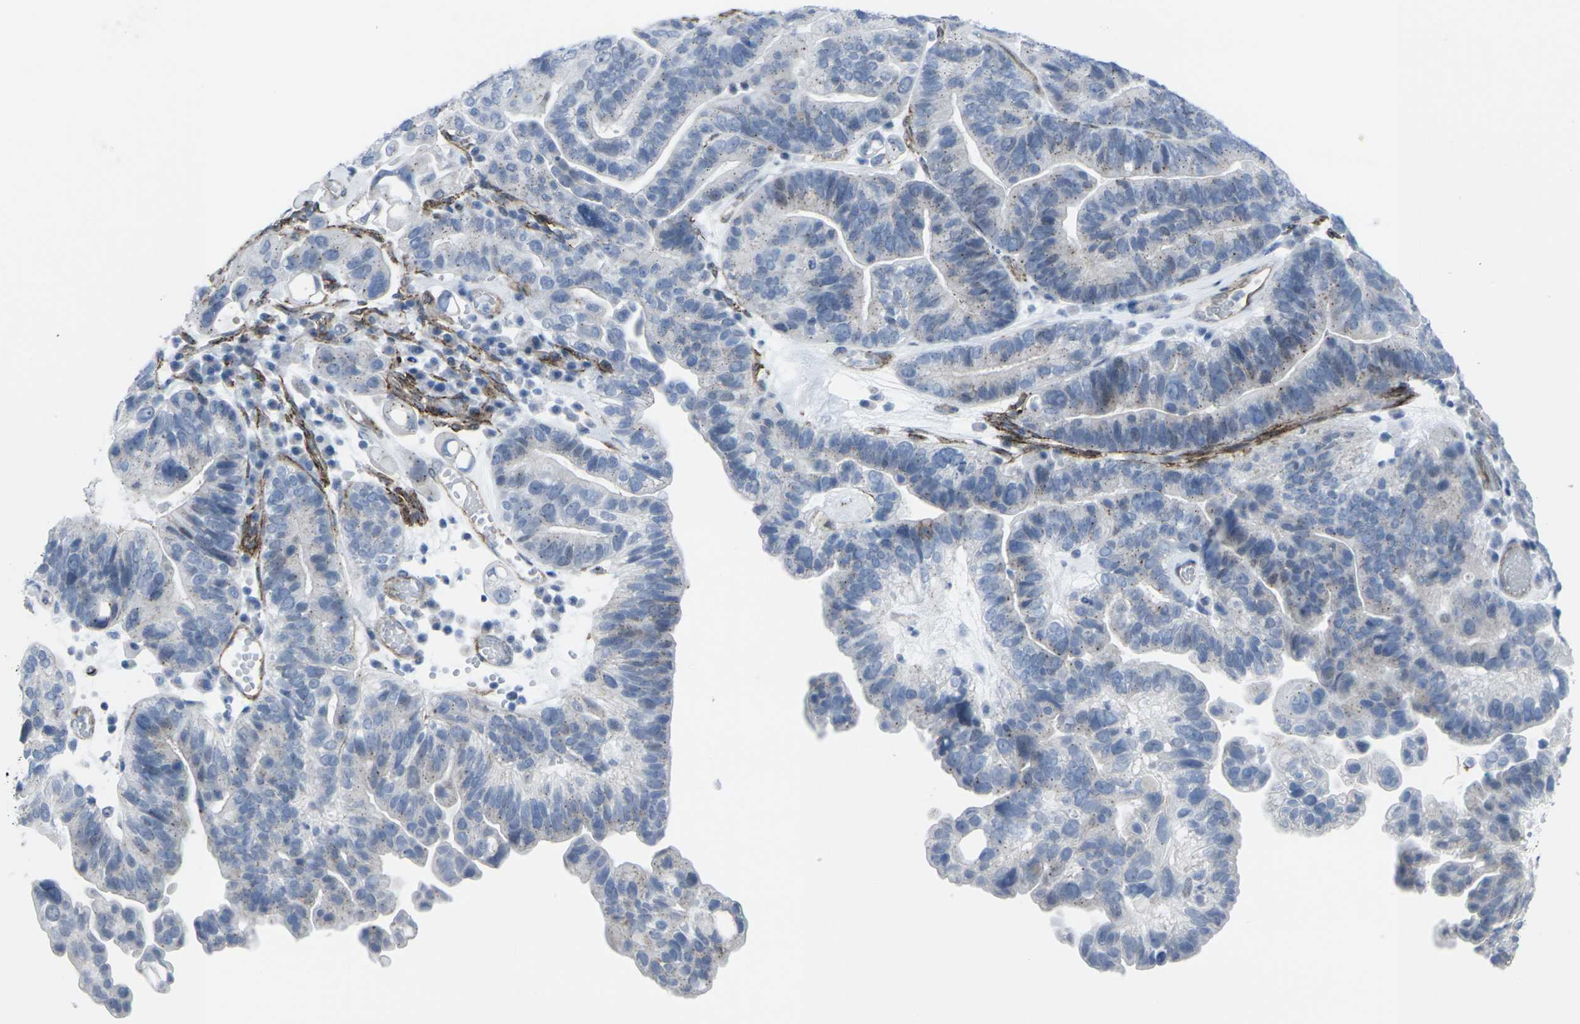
{"staining": {"intensity": "negative", "quantity": "none", "location": "none"}, "tissue": "ovarian cancer", "cell_type": "Tumor cells", "image_type": "cancer", "snomed": [{"axis": "morphology", "description": "Cystadenocarcinoma, serous, NOS"}, {"axis": "topography", "description": "Ovary"}], "caption": "DAB (3,3'-diaminobenzidine) immunohistochemical staining of human ovarian cancer reveals no significant staining in tumor cells.", "gene": "CDH11", "patient": {"sex": "female", "age": 56}}